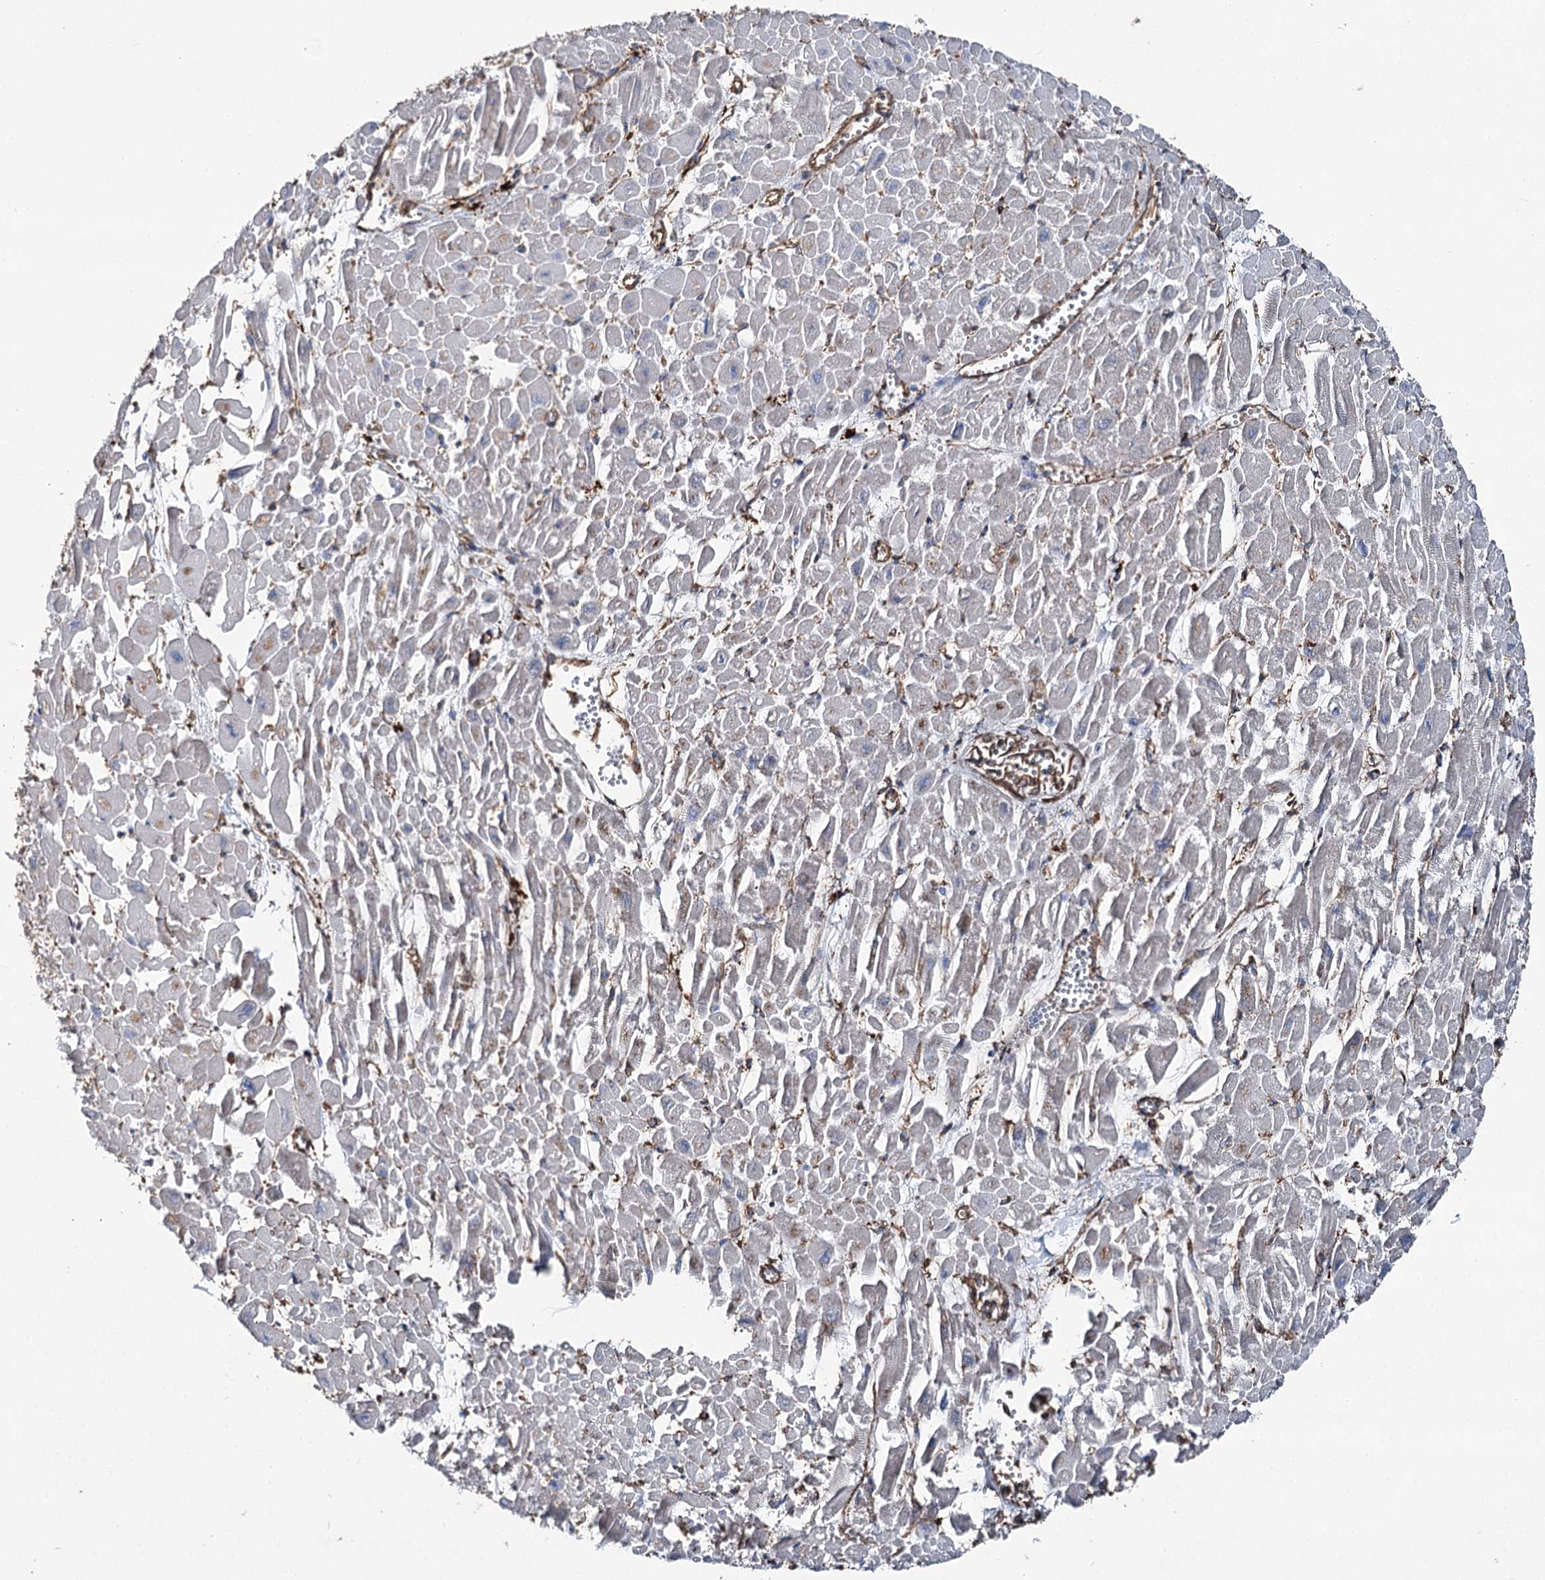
{"staining": {"intensity": "negative", "quantity": "none", "location": "none"}, "tissue": "heart muscle", "cell_type": "Cardiomyocytes", "image_type": "normal", "snomed": [{"axis": "morphology", "description": "Normal tissue, NOS"}, {"axis": "topography", "description": "Heart"}], "caption": "Immunohistochemical staining of normal heart muscle exhibits no significant staining in cardiomyocytes. Brightfield microscopy of immunohistochemistry stained with DAB (3,3'-diaminobenzidine) (brown) and hematoxylin (blue), captured at high magnification.", "gene": "CLEC4M", "patient": {"sex": "male", "age": 54}}